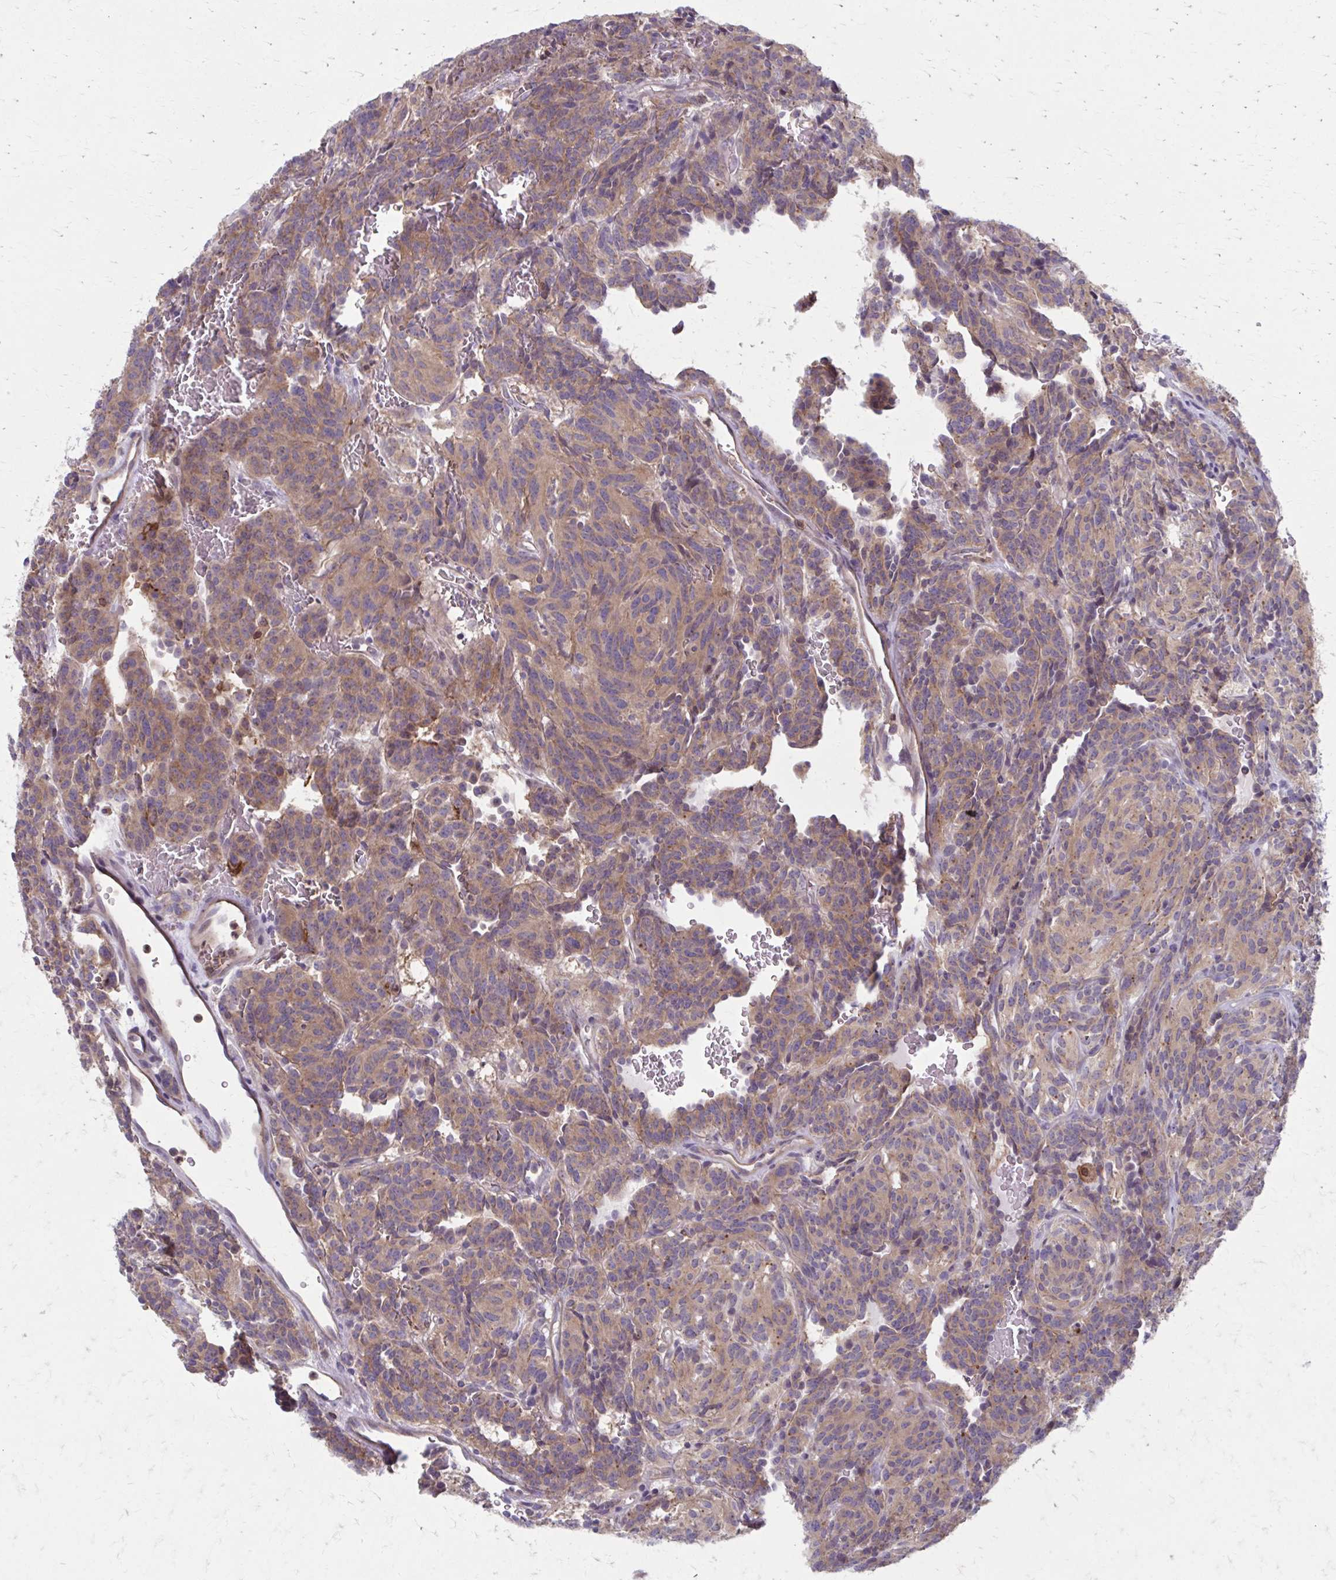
{"staining": {"intensity": "weak", "quantity": ">75%", "location": "cytoplasmic/membranous"}, "tissue": "carcinoid", "cell_type": "Tumor cells", "image_type": "cancer", "snomed": [{"axis": "morphology", "description": "Carcinoid, malignant, NOS"}, {"axis": "topography", "description": "Lung"}], "caption": "A high-resolution image shows immunohistochemistry staining of carcinoid (malignant), which reveals weak cytoplasmic/membranous staining in approximately >75% of tumor cells.", "gene": "MMP14", "patient": {"sex": "female", "age": 61}}